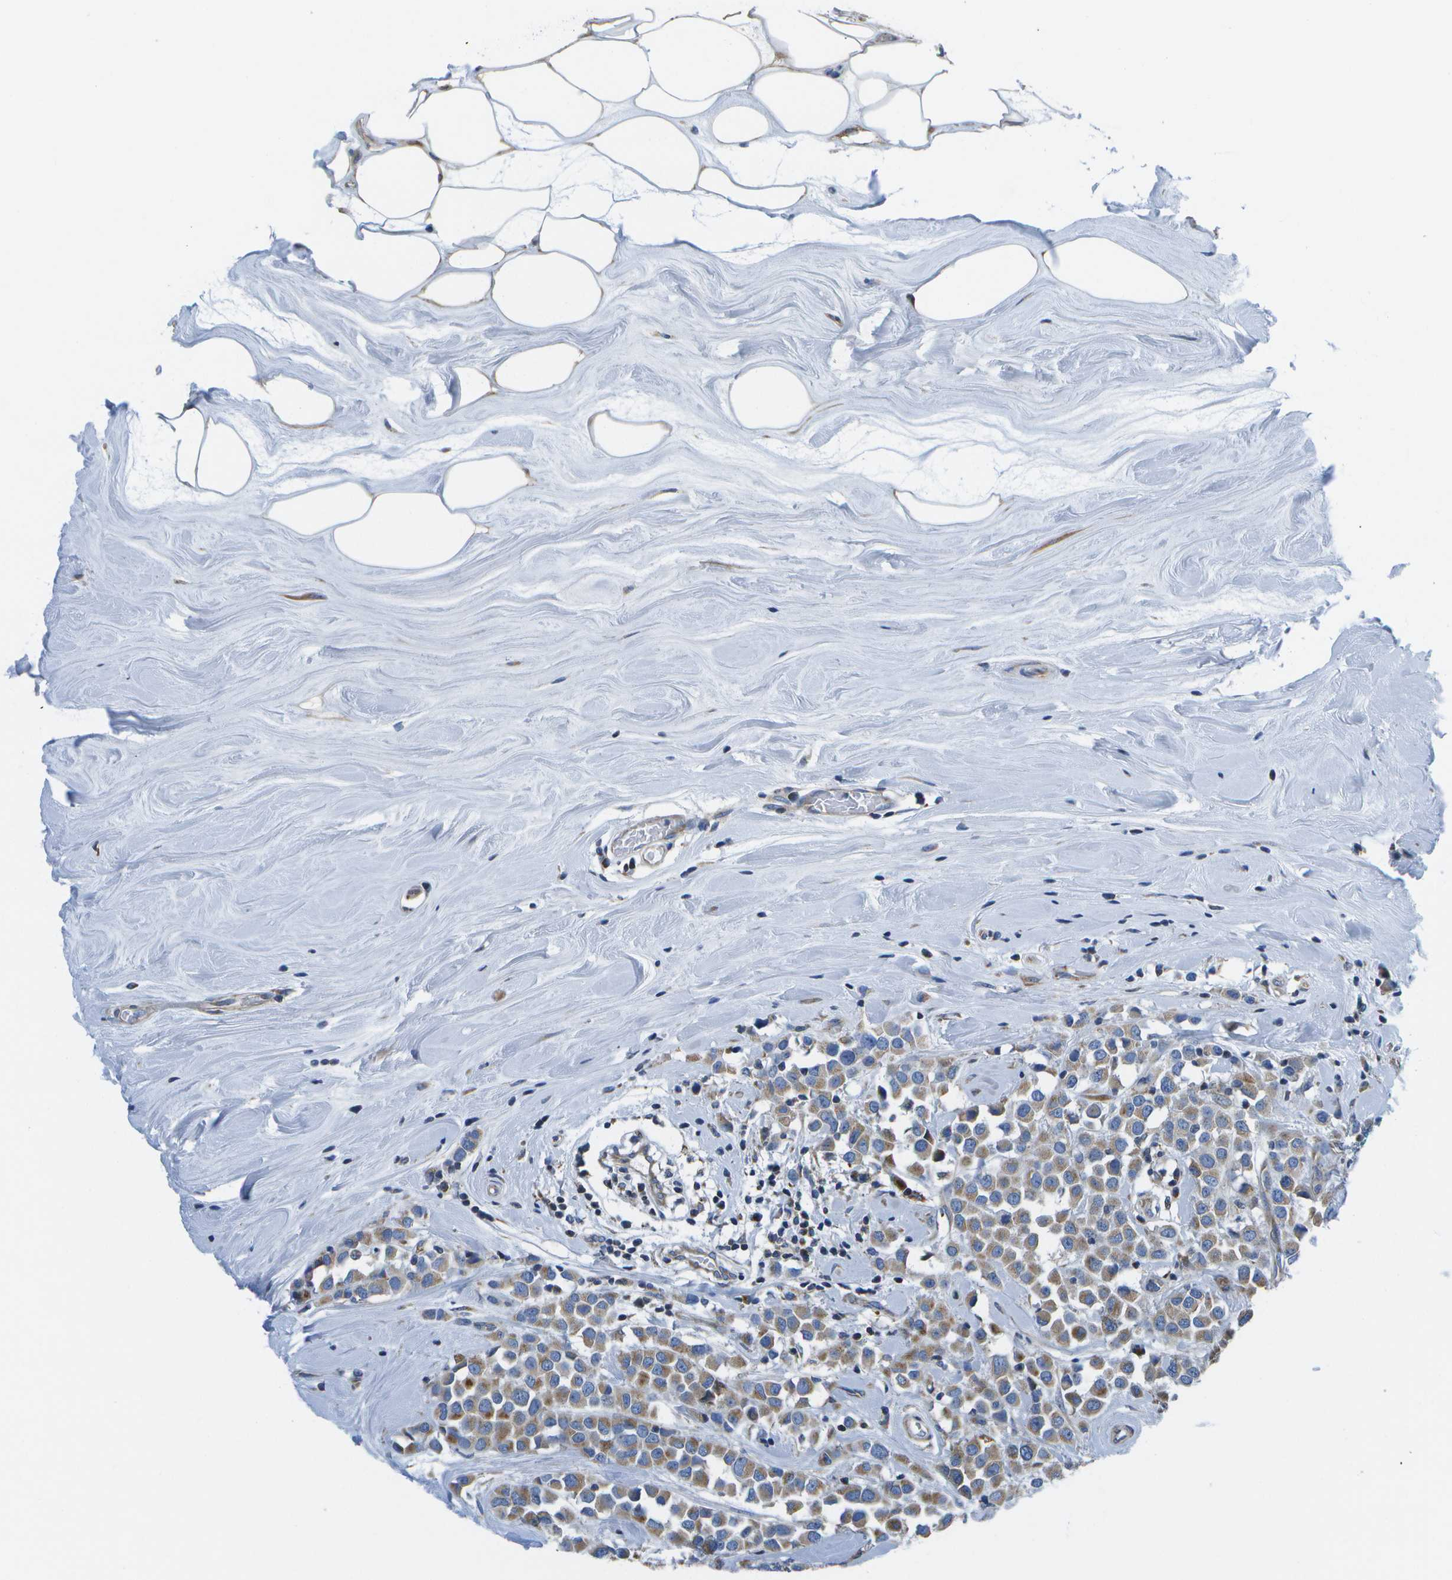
{"staining": {"intensity": "moderate", "quantity": ">75%", "location": "cytoplasmic/membranous"}, "tissue": "breast cancer", "cell_type": "Tumor cells", "image_type": "cancer", "snomed": [{"axis": "morphology", "description": "Duct carcinoma"}, {"axis": "topography", "description": "Breast"}], "caption": "Human breast infiltrating ductal carcinoma stained with a brown dye shows moderate cytoplasmic/membranous positive staining in about >75% of tumor cells.", "gene": "GDF5", "patient": {"sex": "female", "age": 61}}